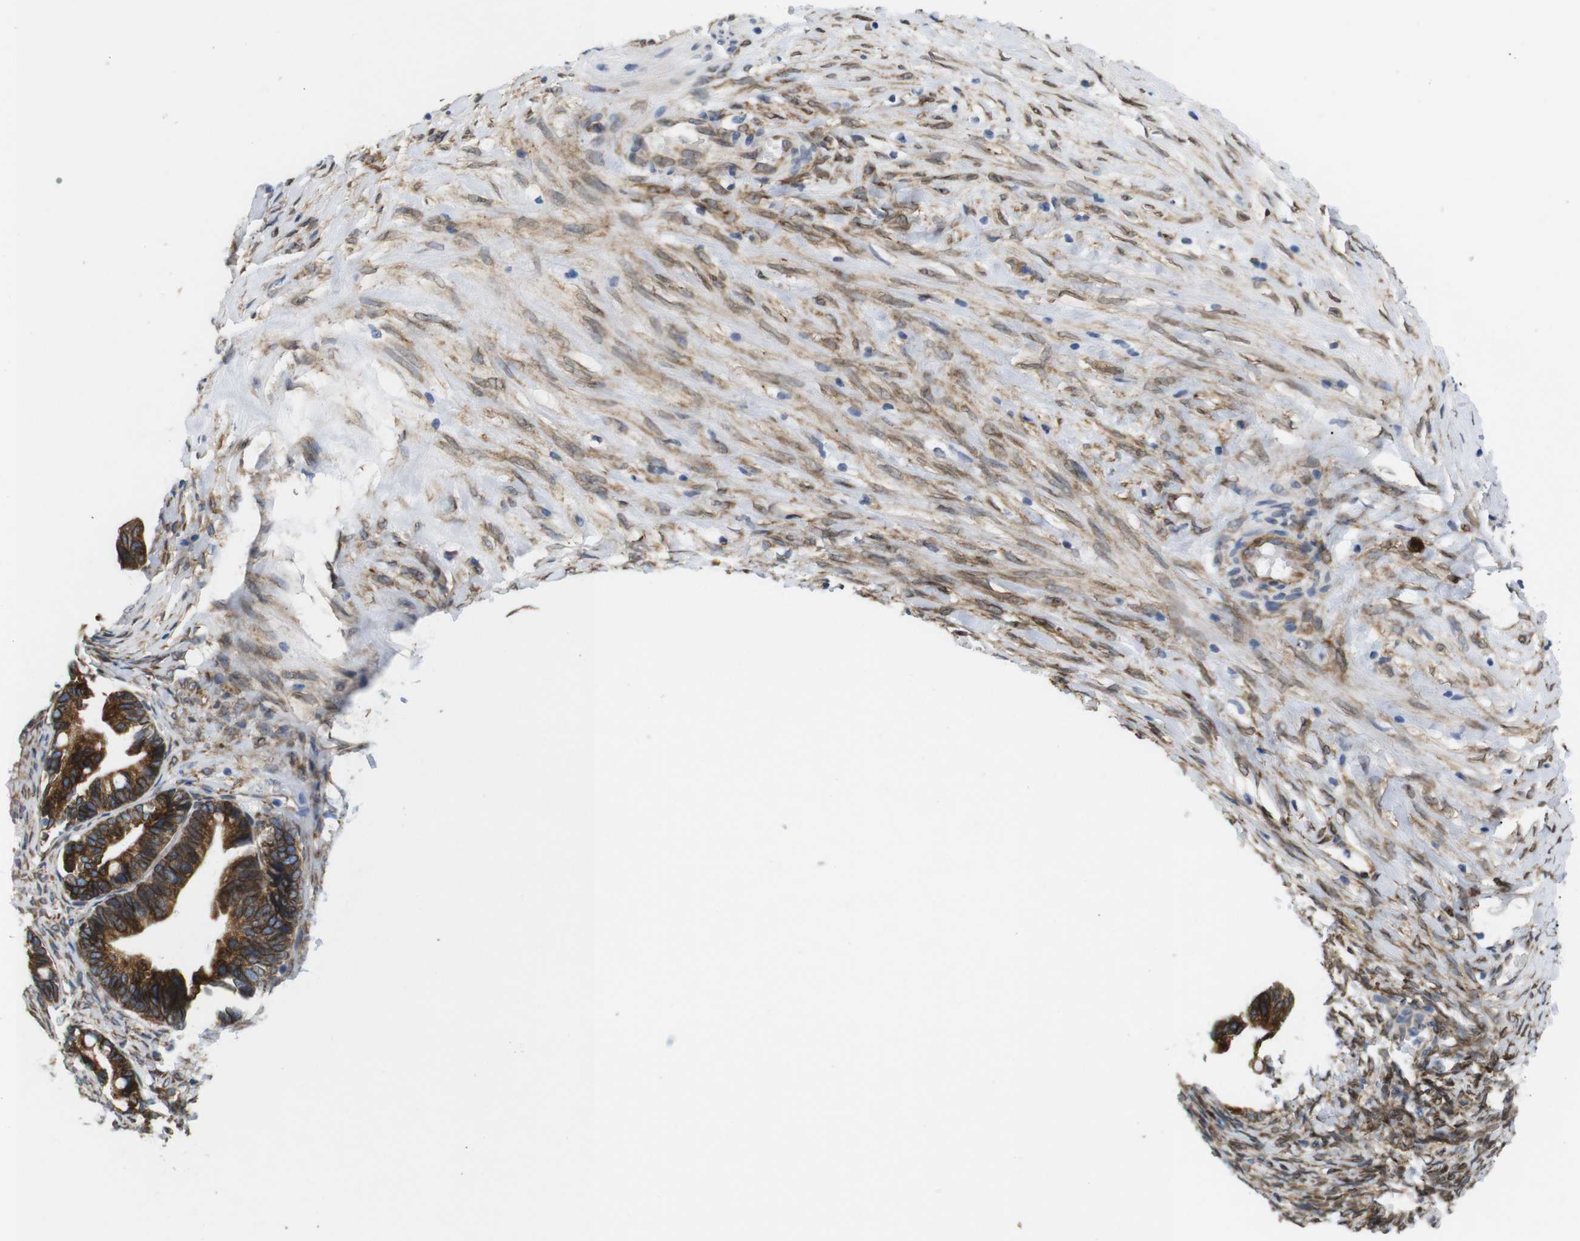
{"staining": {"intensity": "strong", "quantity": ">75%", "location": "cytoplasmic/membranous"}, "tissue": "ovarian cancer", "cell_type": "Tumor cells", "image_type": "cancer", "snomed": [{"axis": "morphology", "description": "Cystadenocarcinoma, serous, NOS"}, {"axis": "topography", "description": "Ovary"}], "caption": "Tumor cells display high levels of strong cytoplasmic/membranous positivity in approximately >75% of cells in human ovarian serous cystadenocarcinoma. (Stains: DAB (3,3'-diaminobenzidine) in brown, nuclei in blue, Microscopy: brightfield microscopy at high magnification).", "gene": "HACD3", "patient": {"sex": "female", "age": 56}}